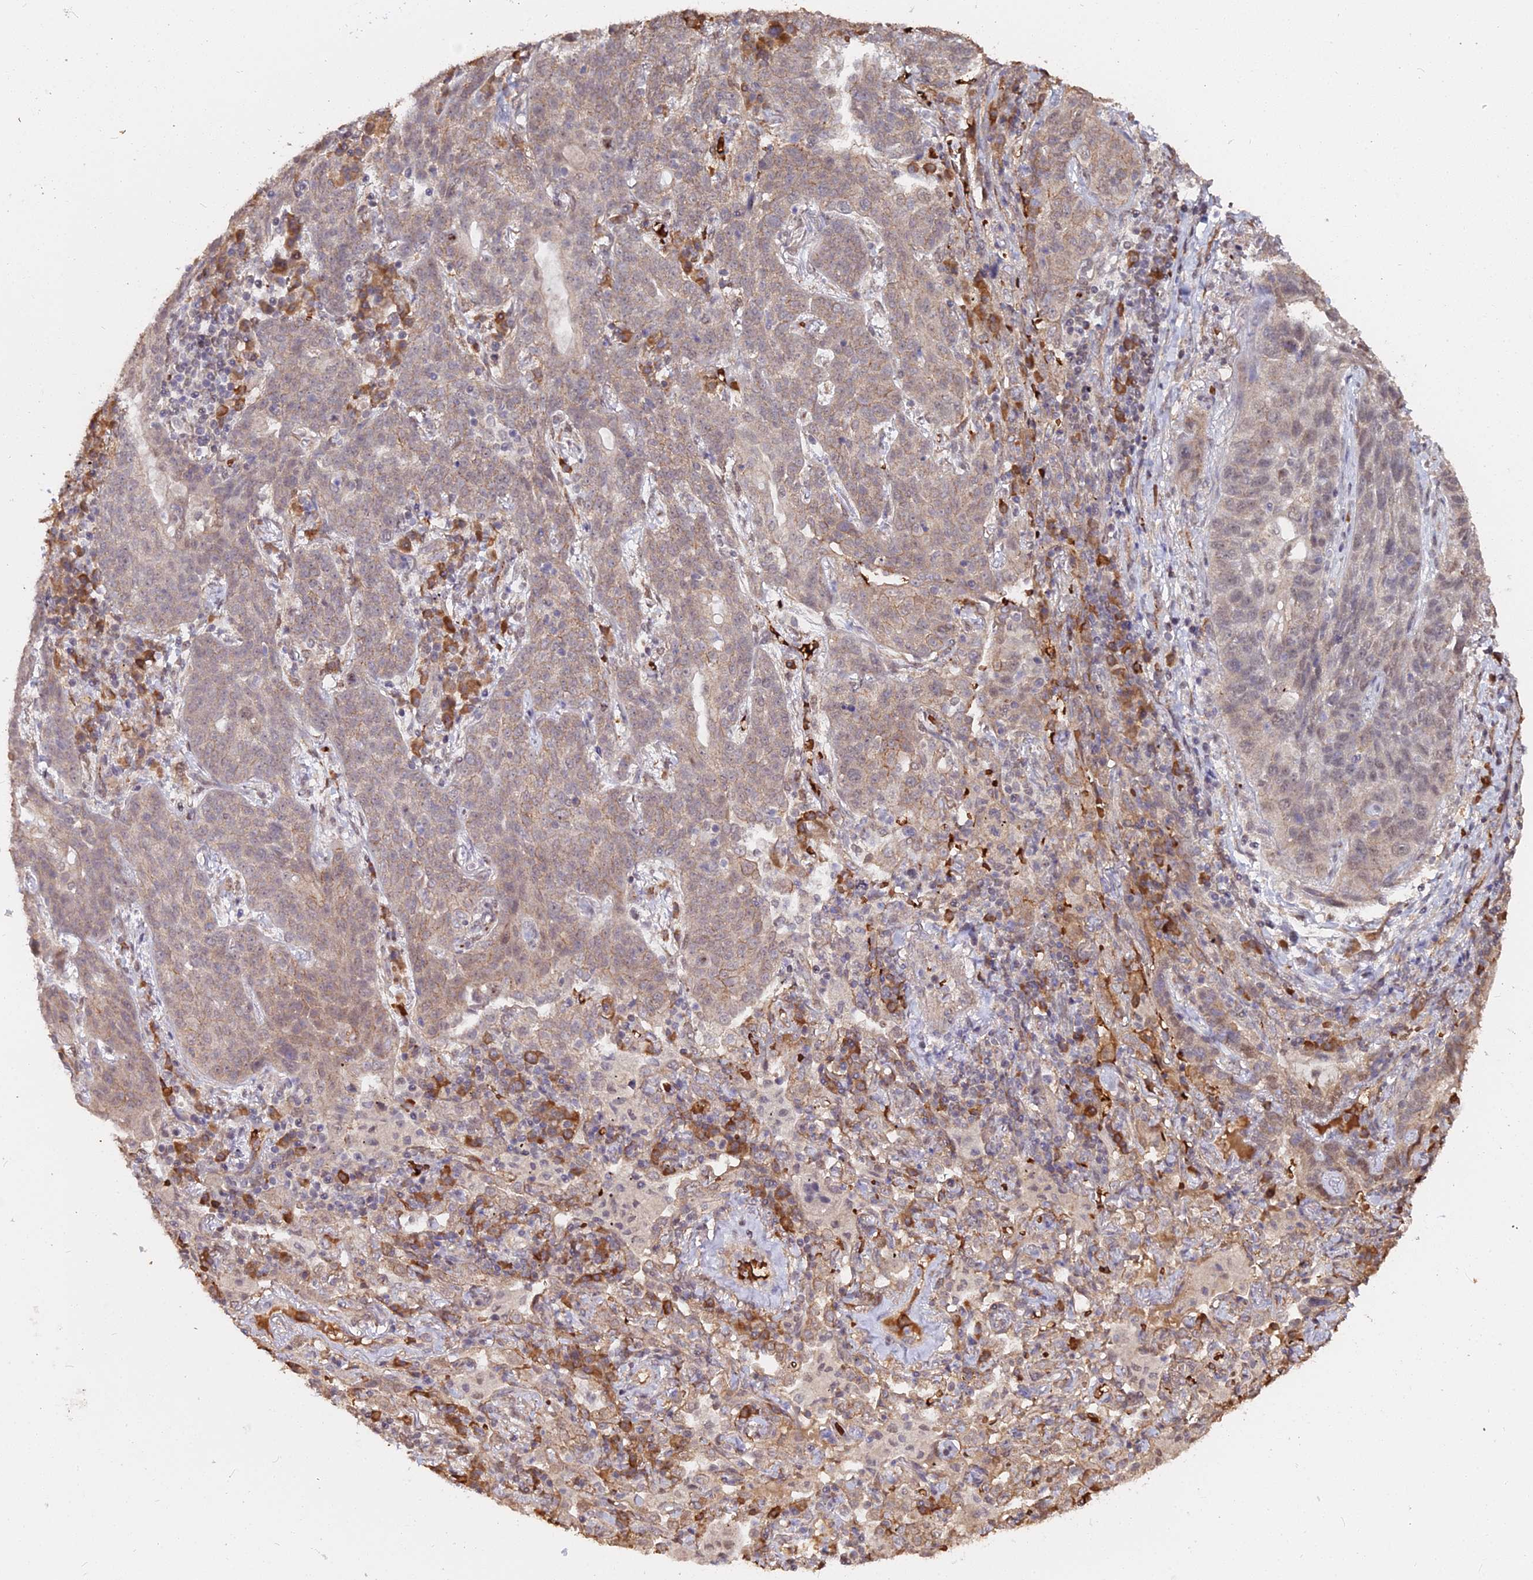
{"staining": {"intensity": "weak", "quantity": "<25%", "location": "cytoplasmic/membranous"}, "tissue": "lung cancer", "cell_type": "Tumor cells", "image_type": "cancer", "snomed": [{"axis": "morphology", "description": "Squamous cell carcinoma, NOS"}, {"axis": "topography", "description": "Lung"}], "caption": "Immunohistochemistry (IHC) photomicrograph of human squamous cell carcinoma (lung) stained for a protein (brown), which exhibits no staining in tumor cells.", "gene": "ZDBF2", "patient": {"sex": "female", "age": 70}}